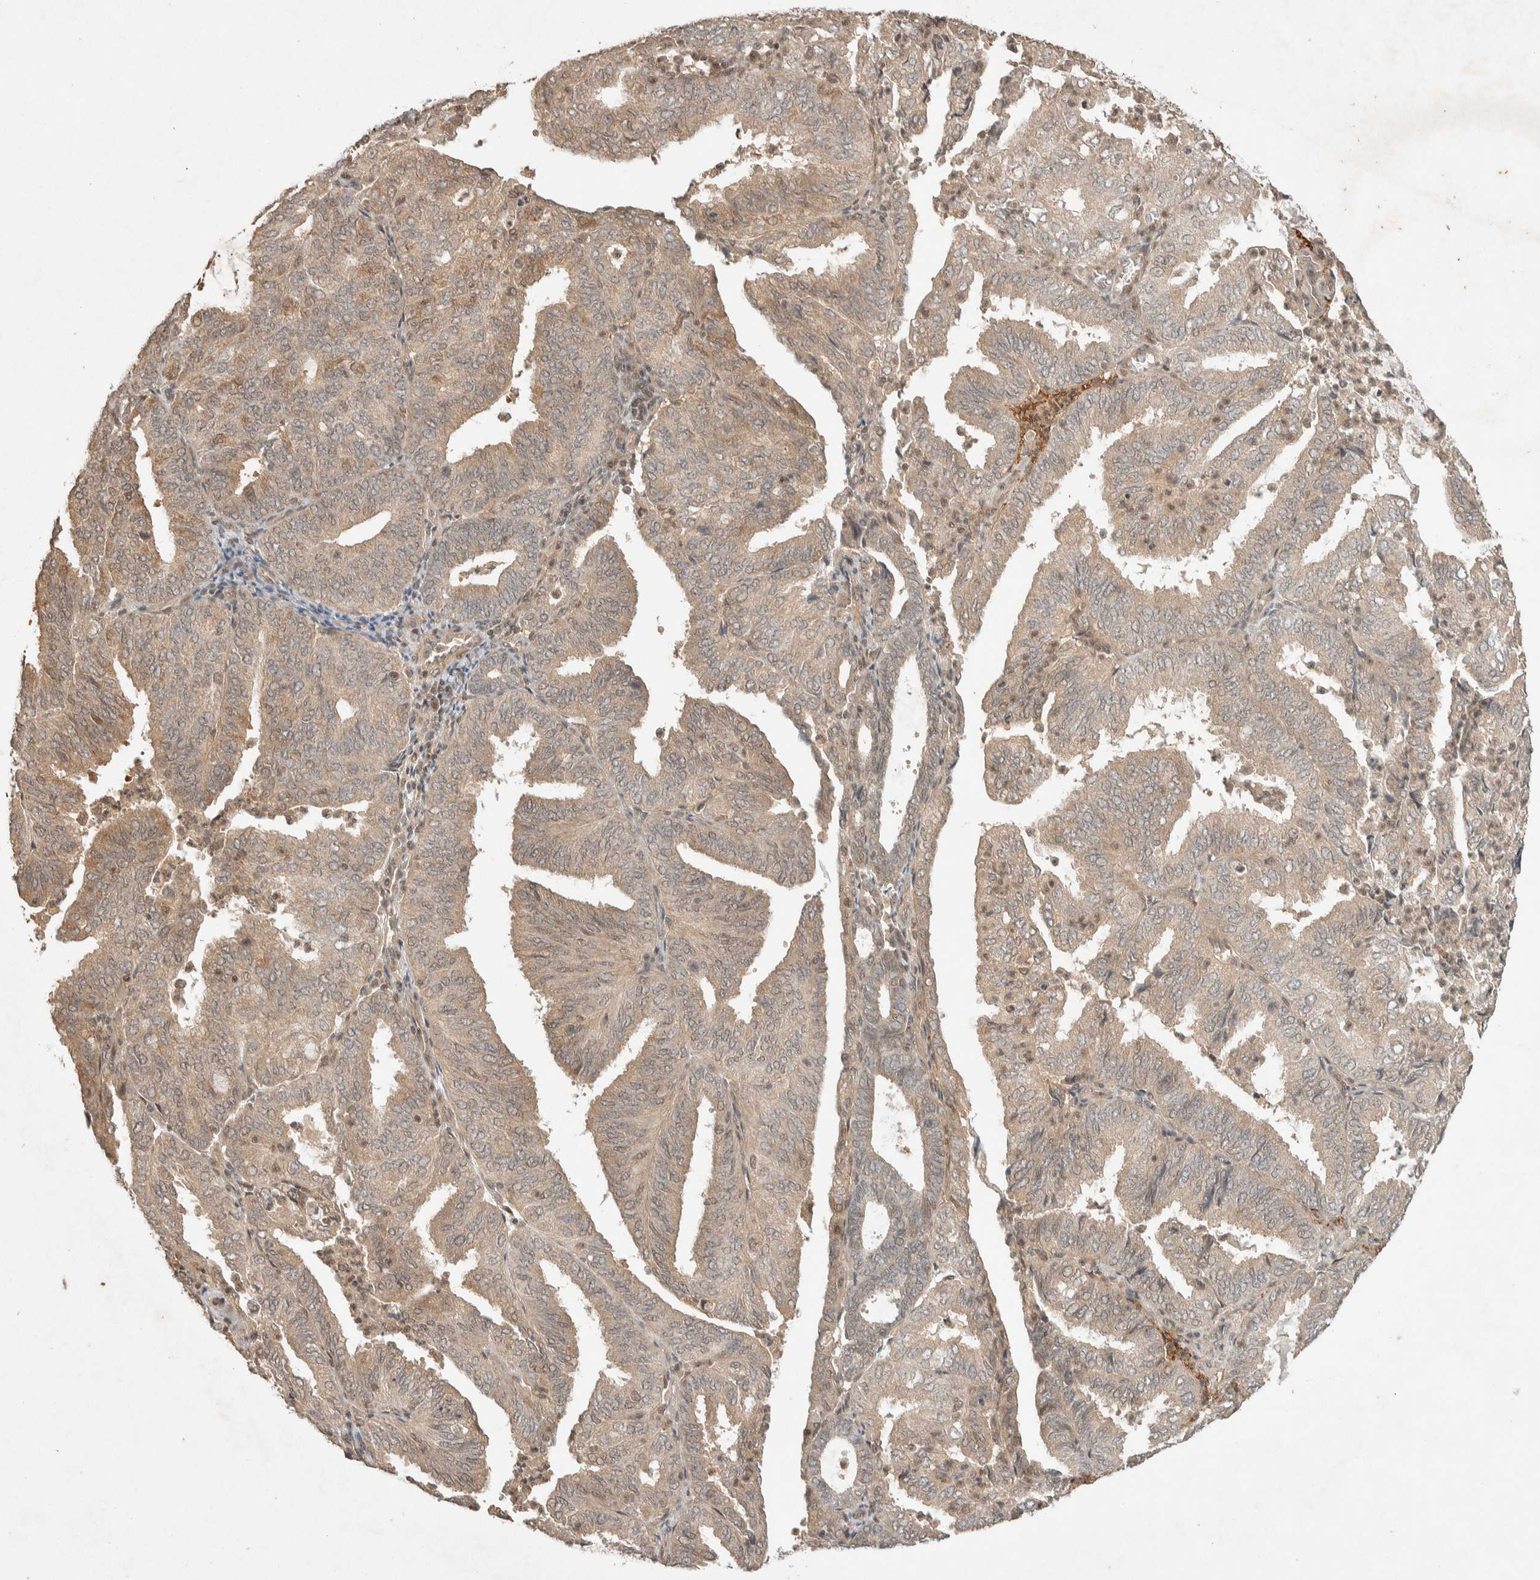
{"staining": {"intensity": "weak", "quantity": ">75%", "location": "cytoplasmic/membranous,nuclear"}, "tissue": "endometrial cancer", "cell_type": "Tumor cells", "image_type": "cancer", "snomed": [{"axis": "morphology", "description": "Adenocarcinoma, NOS"}, {"axis": "topography", "description": "Uterus"}], "caption": "Immunohistochemical staining of endometrial cancer (adenocarcinoma) demonstrates low levels of weak cytoplasmic/membranous and nuclear expression in approximately >75% of tumor cells. (Stains: DAB in brown, nuclei in blue, Microscopy: brightfield microscopy at high magnification).", "gene": "THRA", "patient": {"sex": "female", "age": 60}}